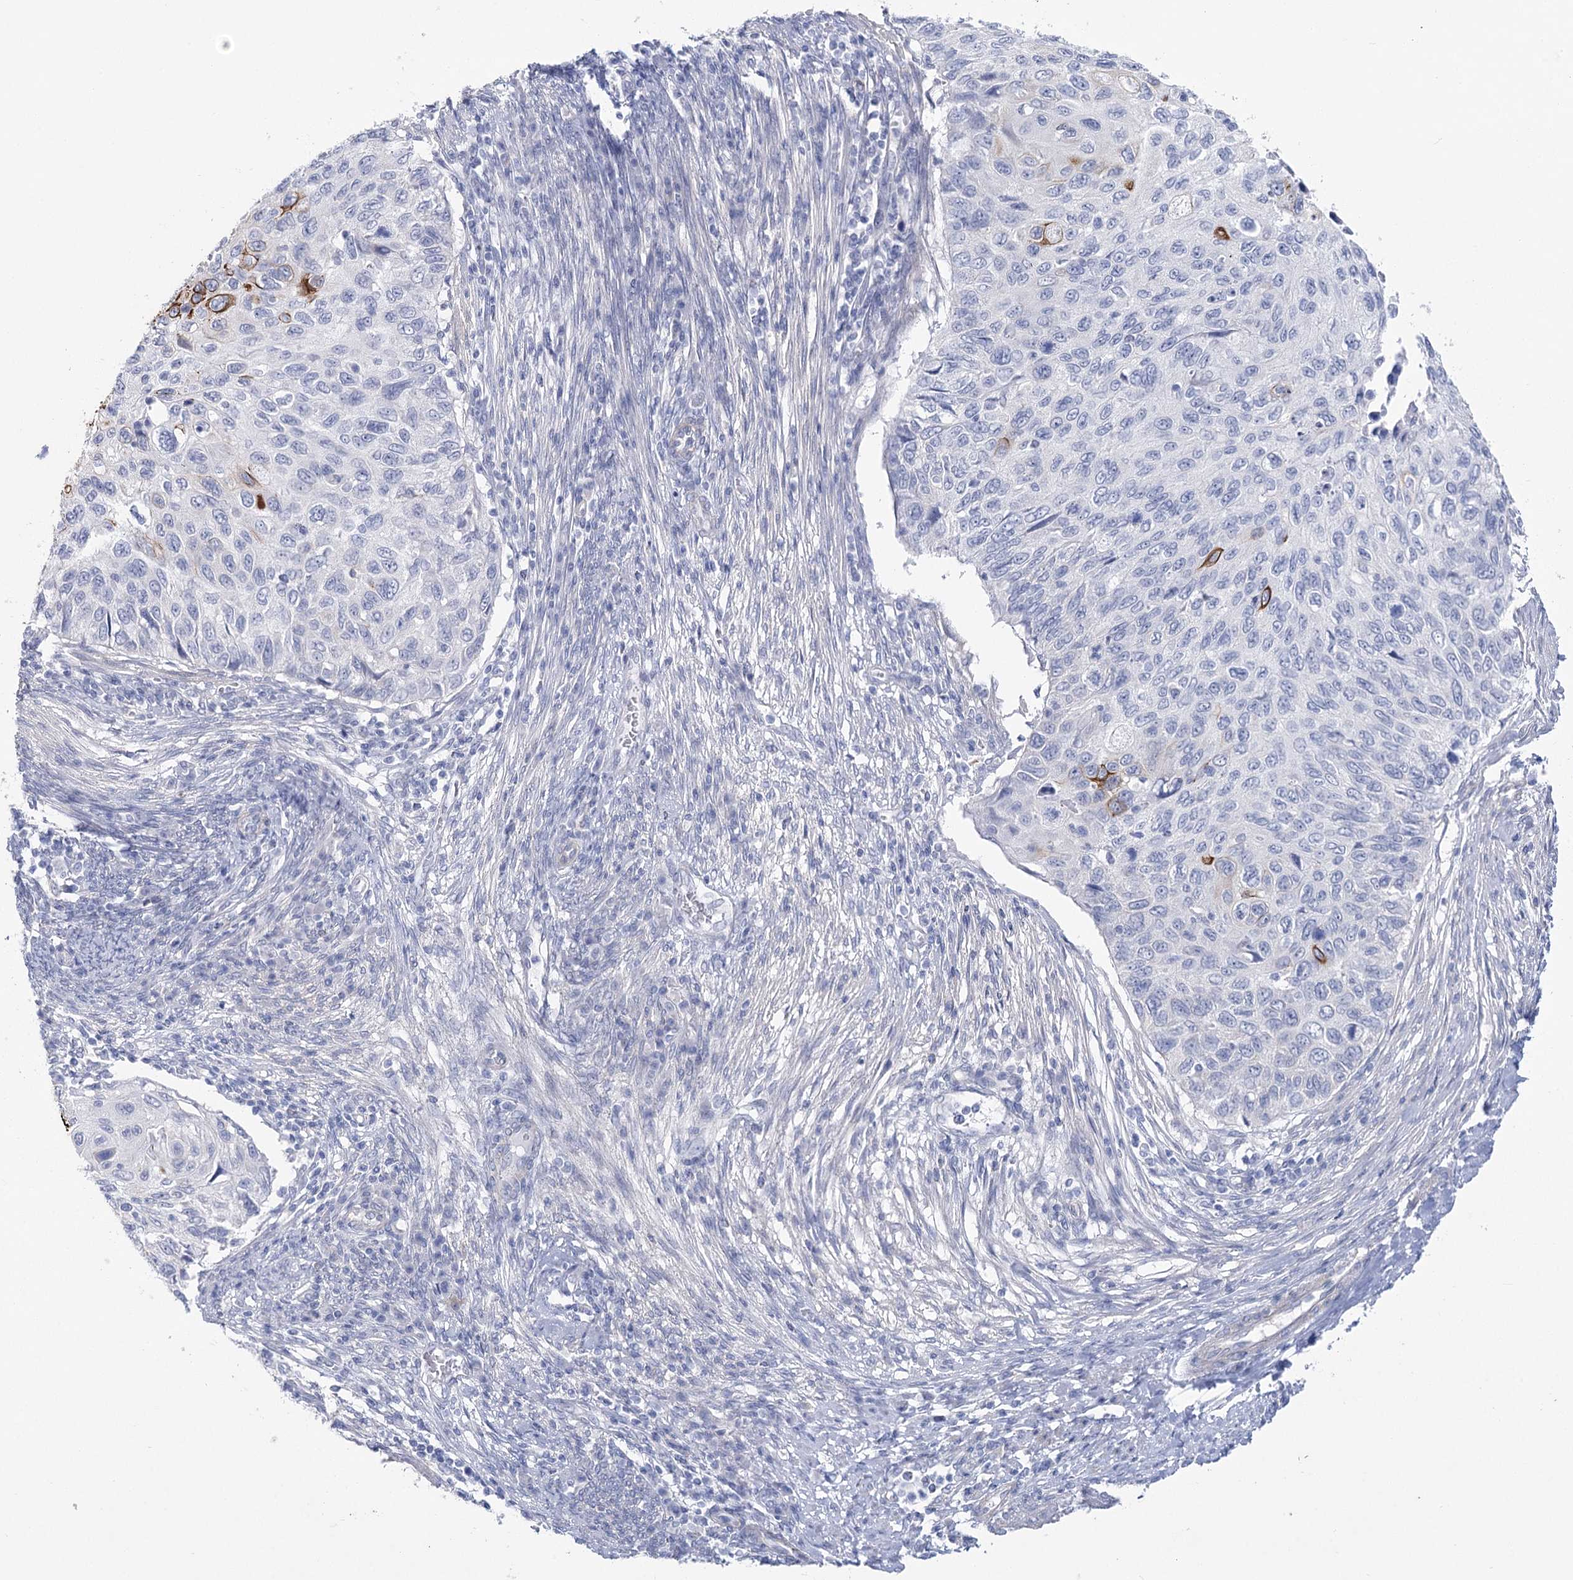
{"staining": {"intensity": "strong", "quantity": "<25%", "location": "cytoplasmic/membranous"}, "tissue": "cervical cancer", "cell_type": "Tumor cells", "image_type": "cancer", "snomed": [{"axis": "morphology", "description": "Squamous cell carcinoma, NOS"}, {"axis": "topography", "description": "Cervix"}], "caption": "Immunohistochemistry (IHC) (DAB (3,3'-diaminobenzidine)) staining of human cervical cancer (squamous cell carcinoma) shows strong cytoplasmic/membranous protein expression in about <25% of tumor cells.", "gene": "CCDC88A", "patient": {"sex": "female", "age": 70}}